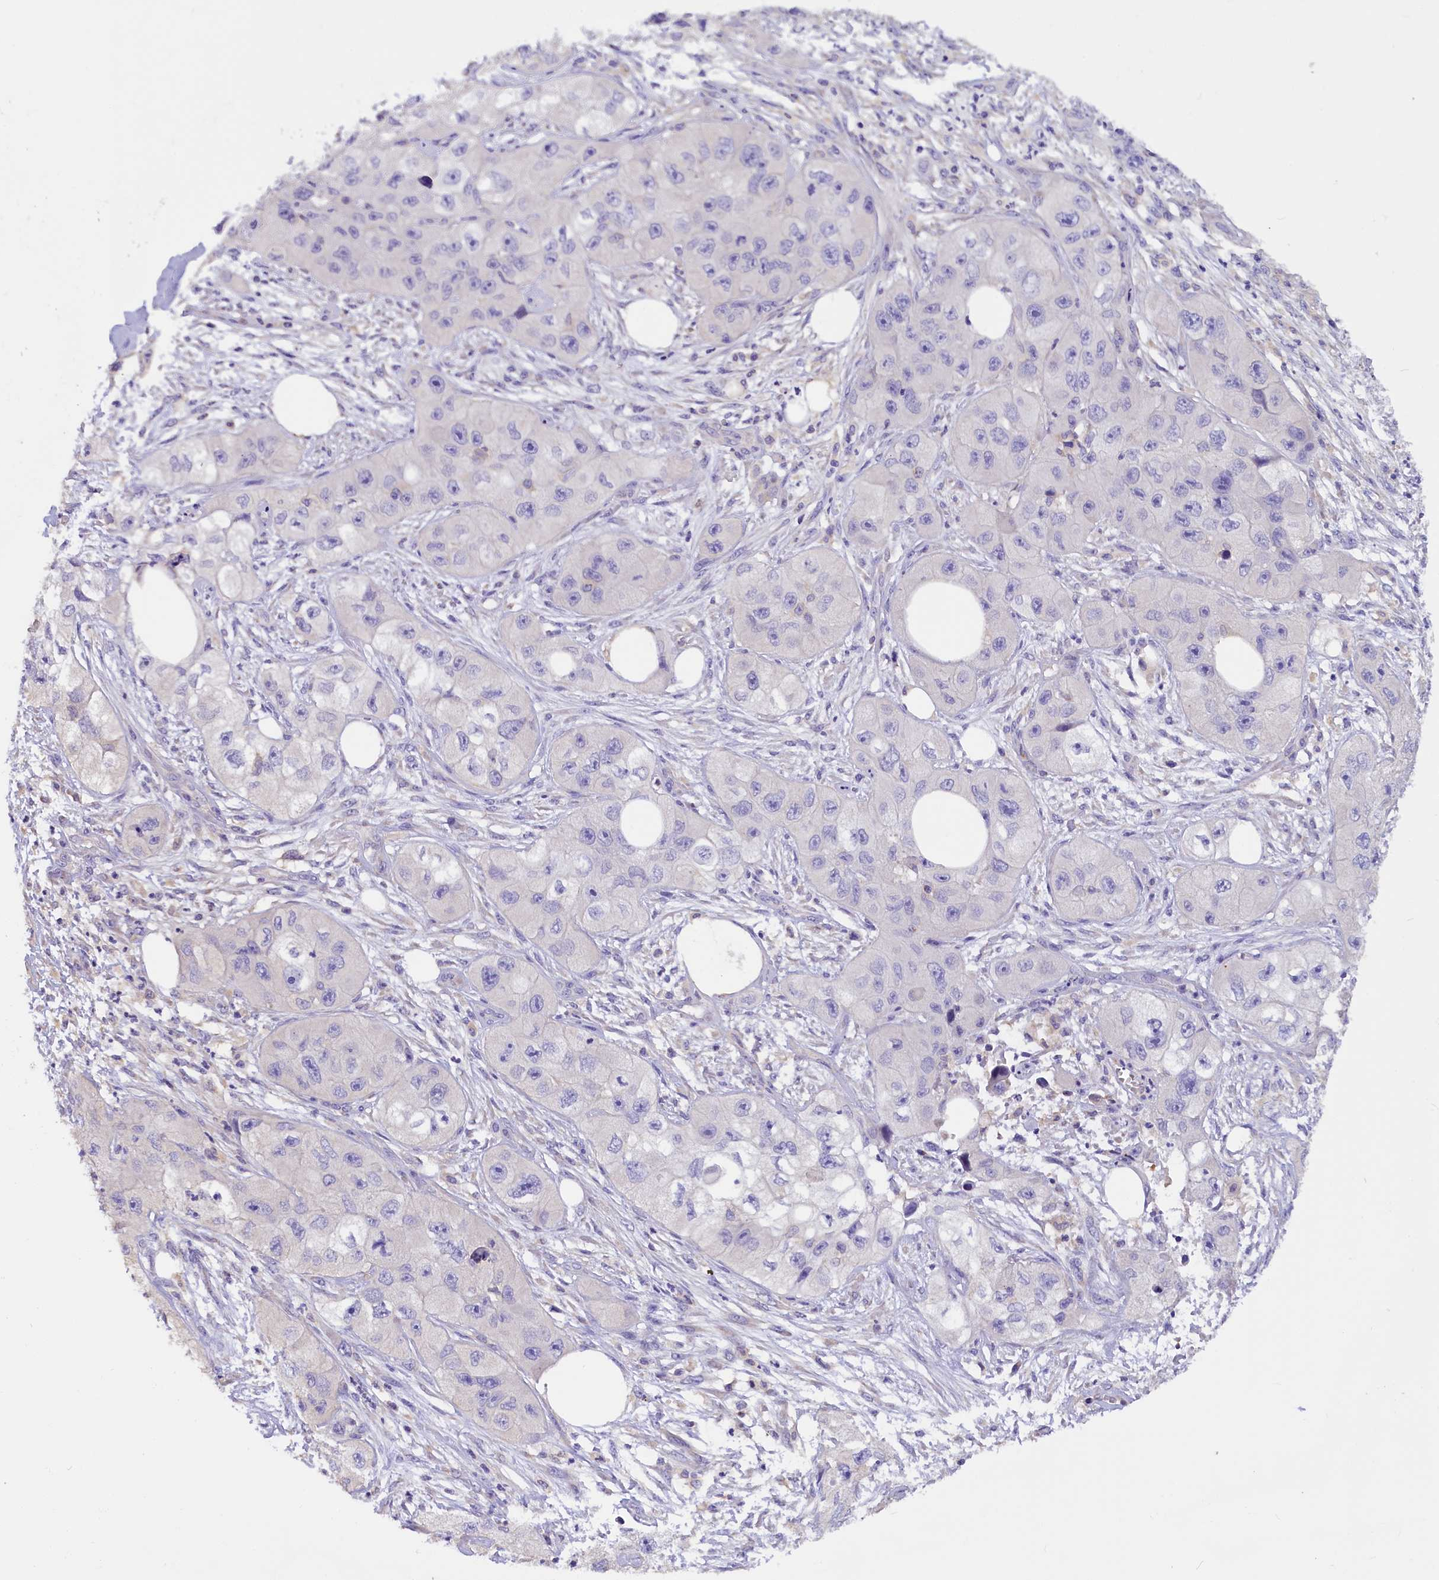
{"staining": {"intensity": "negative", "quantity": "none", "location": "none"}, "tissue": "skin cancer", "cell_type": "Tumor cells", "image_type": "cancer", "snomed": [{"axis": "morphology", "description": "Squamous cell carcinoma, NOS"}, {"axis": "topography", "description": "Skin"}, {"axis": "topography", "description": "Subcutis"}], "caption": "Immunohistochemistry (IHC) of human skin squamous cell carcinoma demonstrates no positivity in tumor cells. The staining was performed using DAB (3,3'-diaminobenzidine) to visualize the protein expression in brown, while the nuclei were stained in blue with hematoxylin (Magnification: 20x).", "gene": "AP3B2", "patient": {"sex": "male", "age": 73}}